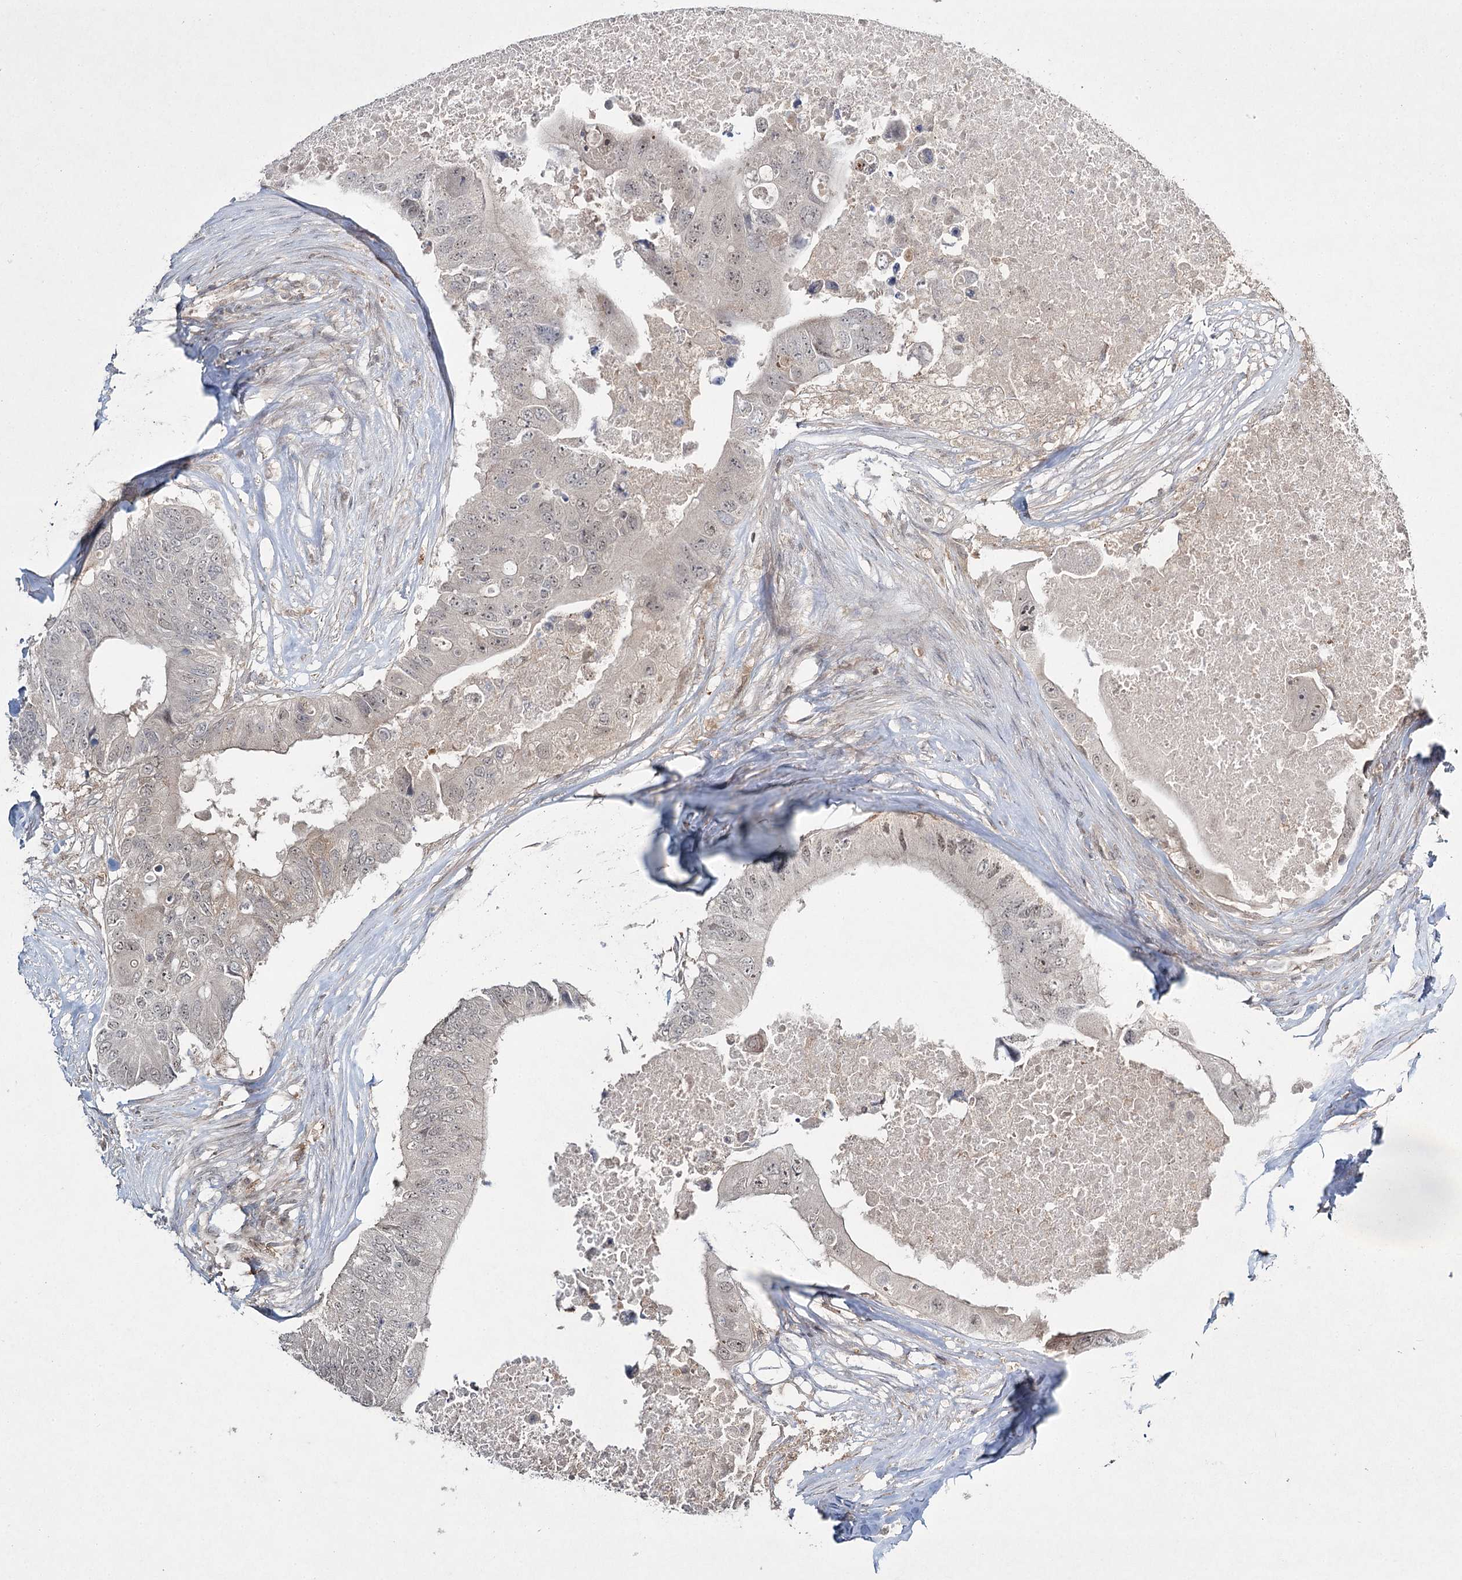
{"staining": {"intensity": "weak", "quantity": "<25%", "location": "nuclear"}, "tissue": "colorectal cancer", "cell_type": "Tumor cells", "image_type": "cancer", "snomed": [{"axis": "morphology", "description": "Adenocarcinoma, NOS"}, {"axis": "topography", "description": "Colon"}], "caption": "An image of human colorectal cancer is negative for staining in tumor cells.", "gene": "WDR44", "patient": {"sex": "male", "age": 71}}